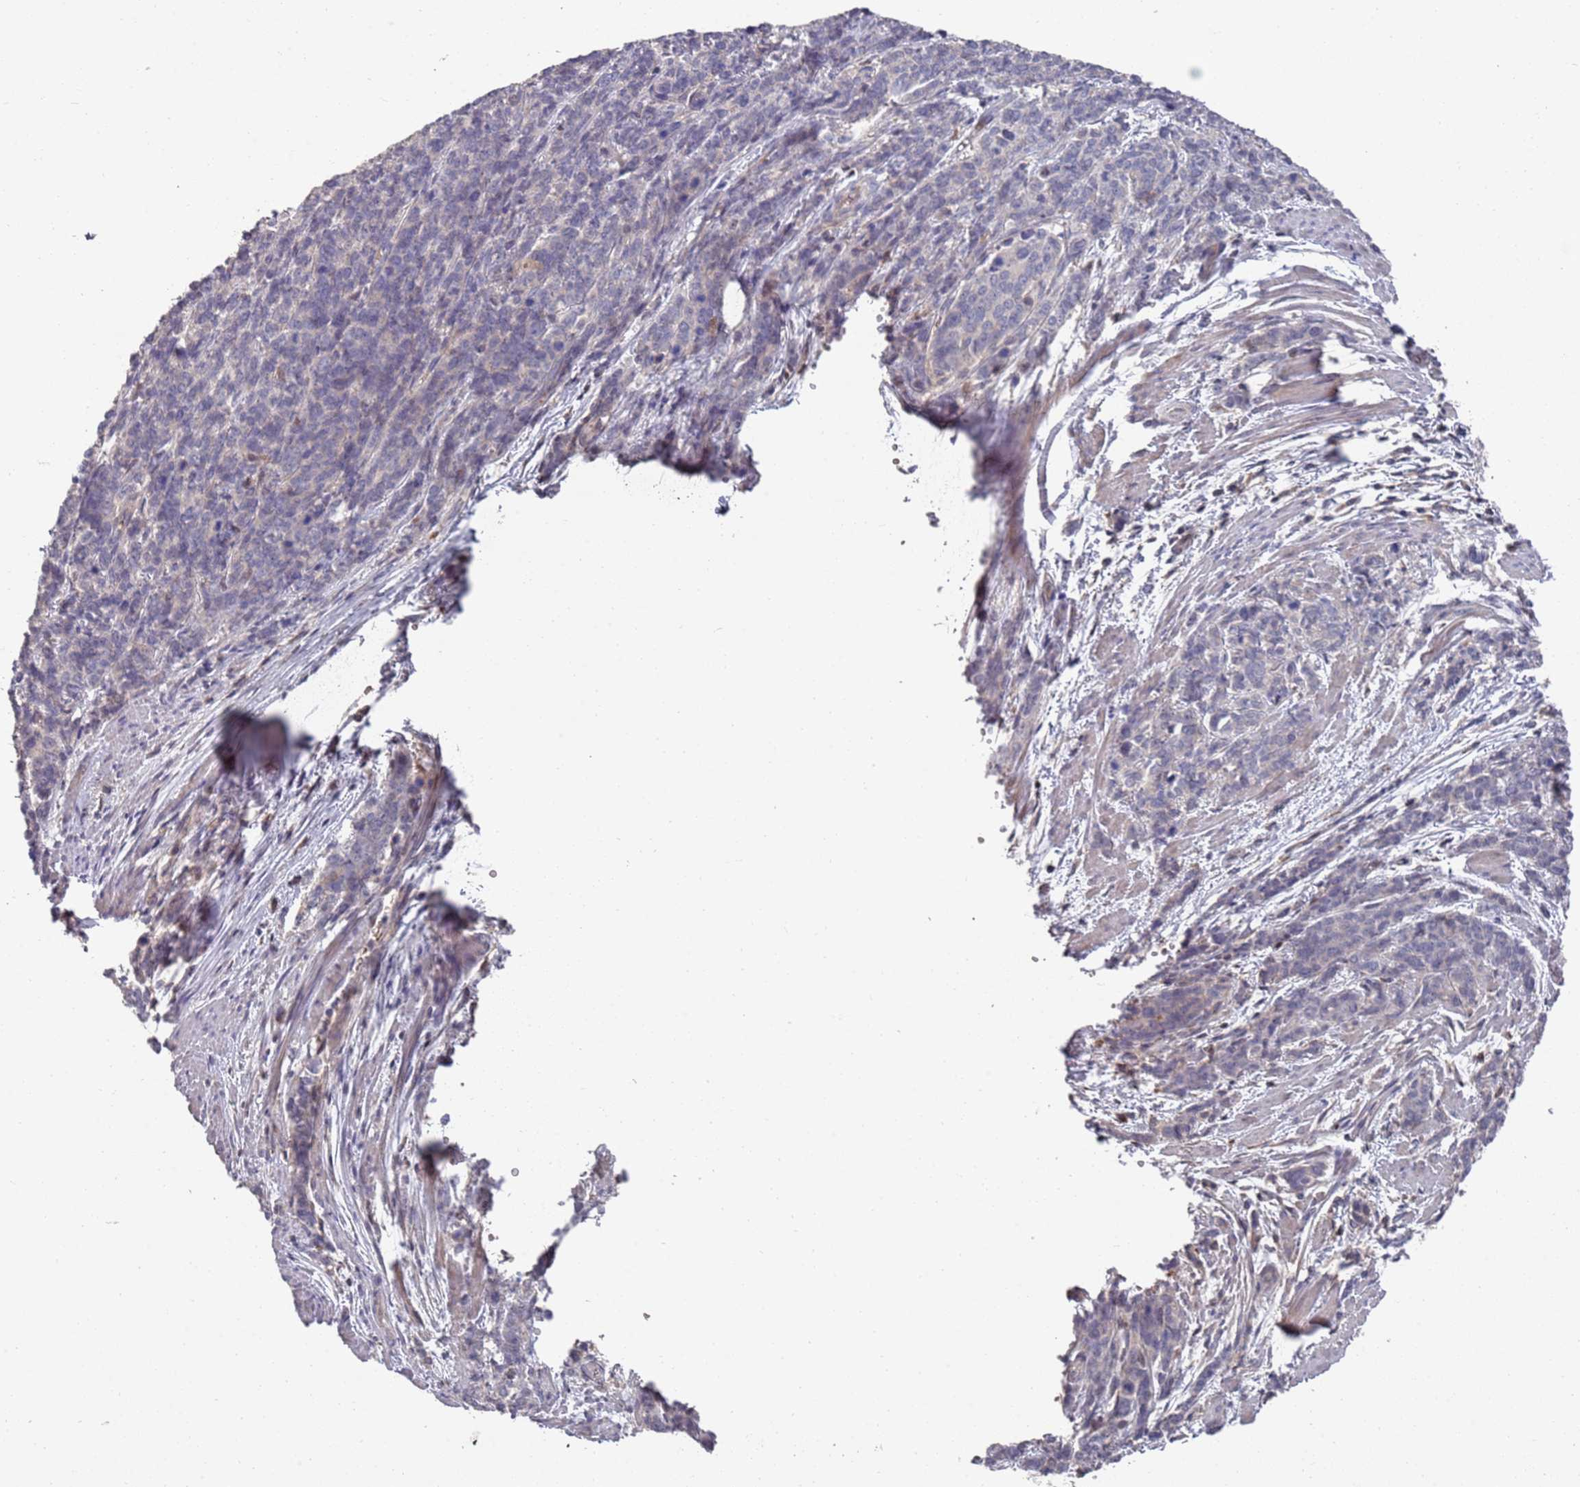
{"staining": {"intensity": "negative", "quantity": "none", "location": "none"}, "tissue": "cervical cancer", "cell_type": "Tumor cells", "image_type": "cancer", "snomed": [{"axis": "morphology", "description": "Squamous cell carcinoma, NOS"}, {"axis": "topography", "description": "Cervix"}], "caption": "The IHC image has no significant positivity in tumor cells of squamous cell carcinoma (cervical) tissue.", "gene": "LACC1", "patient": {"sex": "female", "age": 60}}